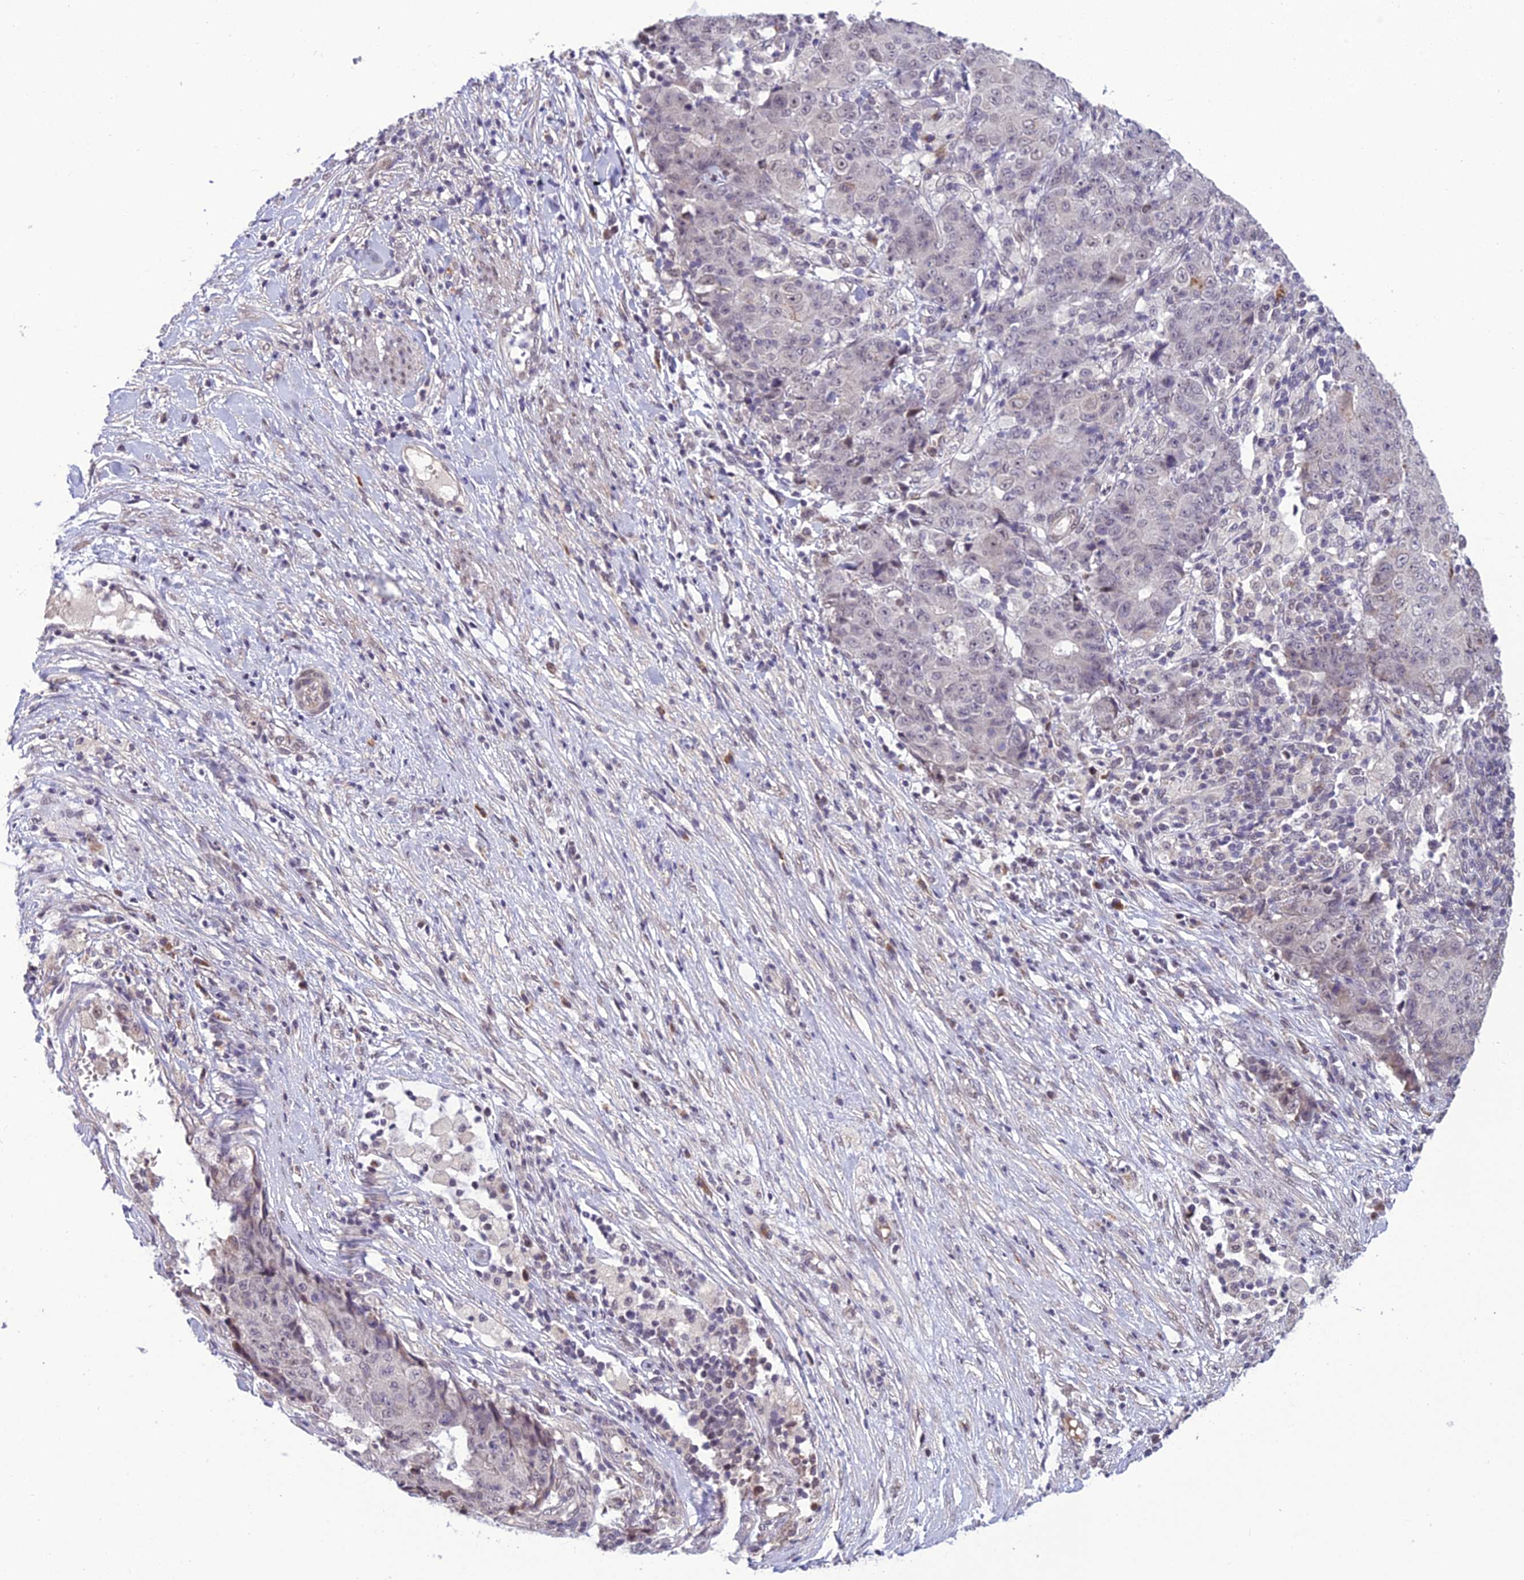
{"staining": {"intensity": "negative", "quantity": "none", "location": "none"}, "tissue": "ovarian cancer", "cell_type": "Tumor cells", "image_type": "cancer", "snomed": [{"axis": "morphology", "description": "Carcinoma, endometroid"}, {"axis": "topography", "description": "Ovary"}], "caption": "Immunohistochemistry of ovarian cancer displays no staining in tumor cells.", "gene": "FBRS", "patient": {"sex": "female", "age": 42}}